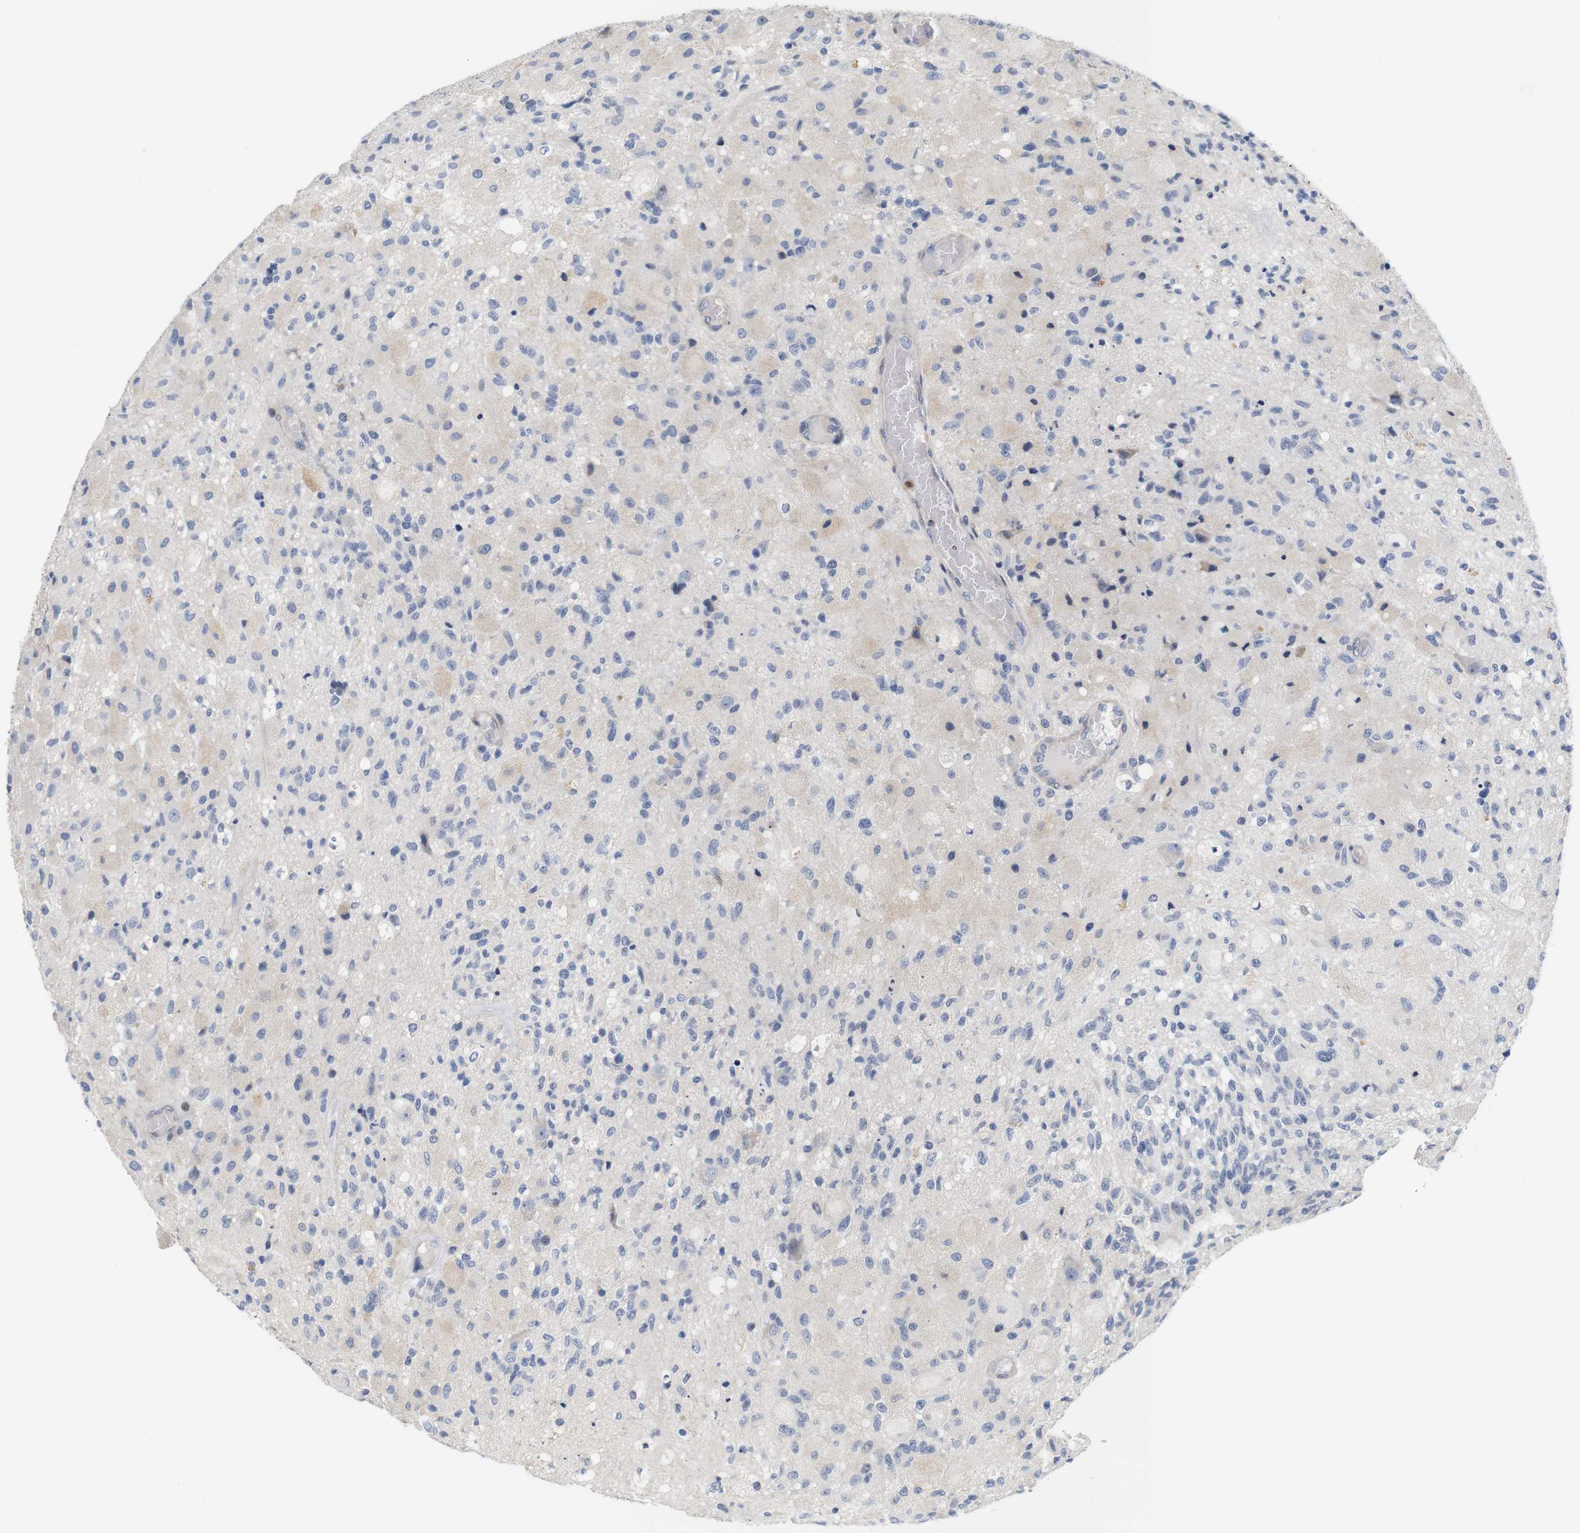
{"staining": {"intensity": "weak", "quantity": "<25%", "location": "cytoplasmic/membranous"}, "tissue": "glioma", "cell_type": "Tumor cells", "image_type": "cancer", "snomed": [{"axis": "morphology", "description": "Normal tissue, NOS"}, {"axis": "morphology", "description": "Glioma, malignant, High grade"}, {"axis": "topography", "description": "Cerebral cortex"}], "caption": "High power microscopy photomicrograph of an immunohistochemistry (IHC) image of glioma, revealing no significant expression in tumor cells.", "gene": "CYB561", "patient": {"sex": "male", "age": 77}}